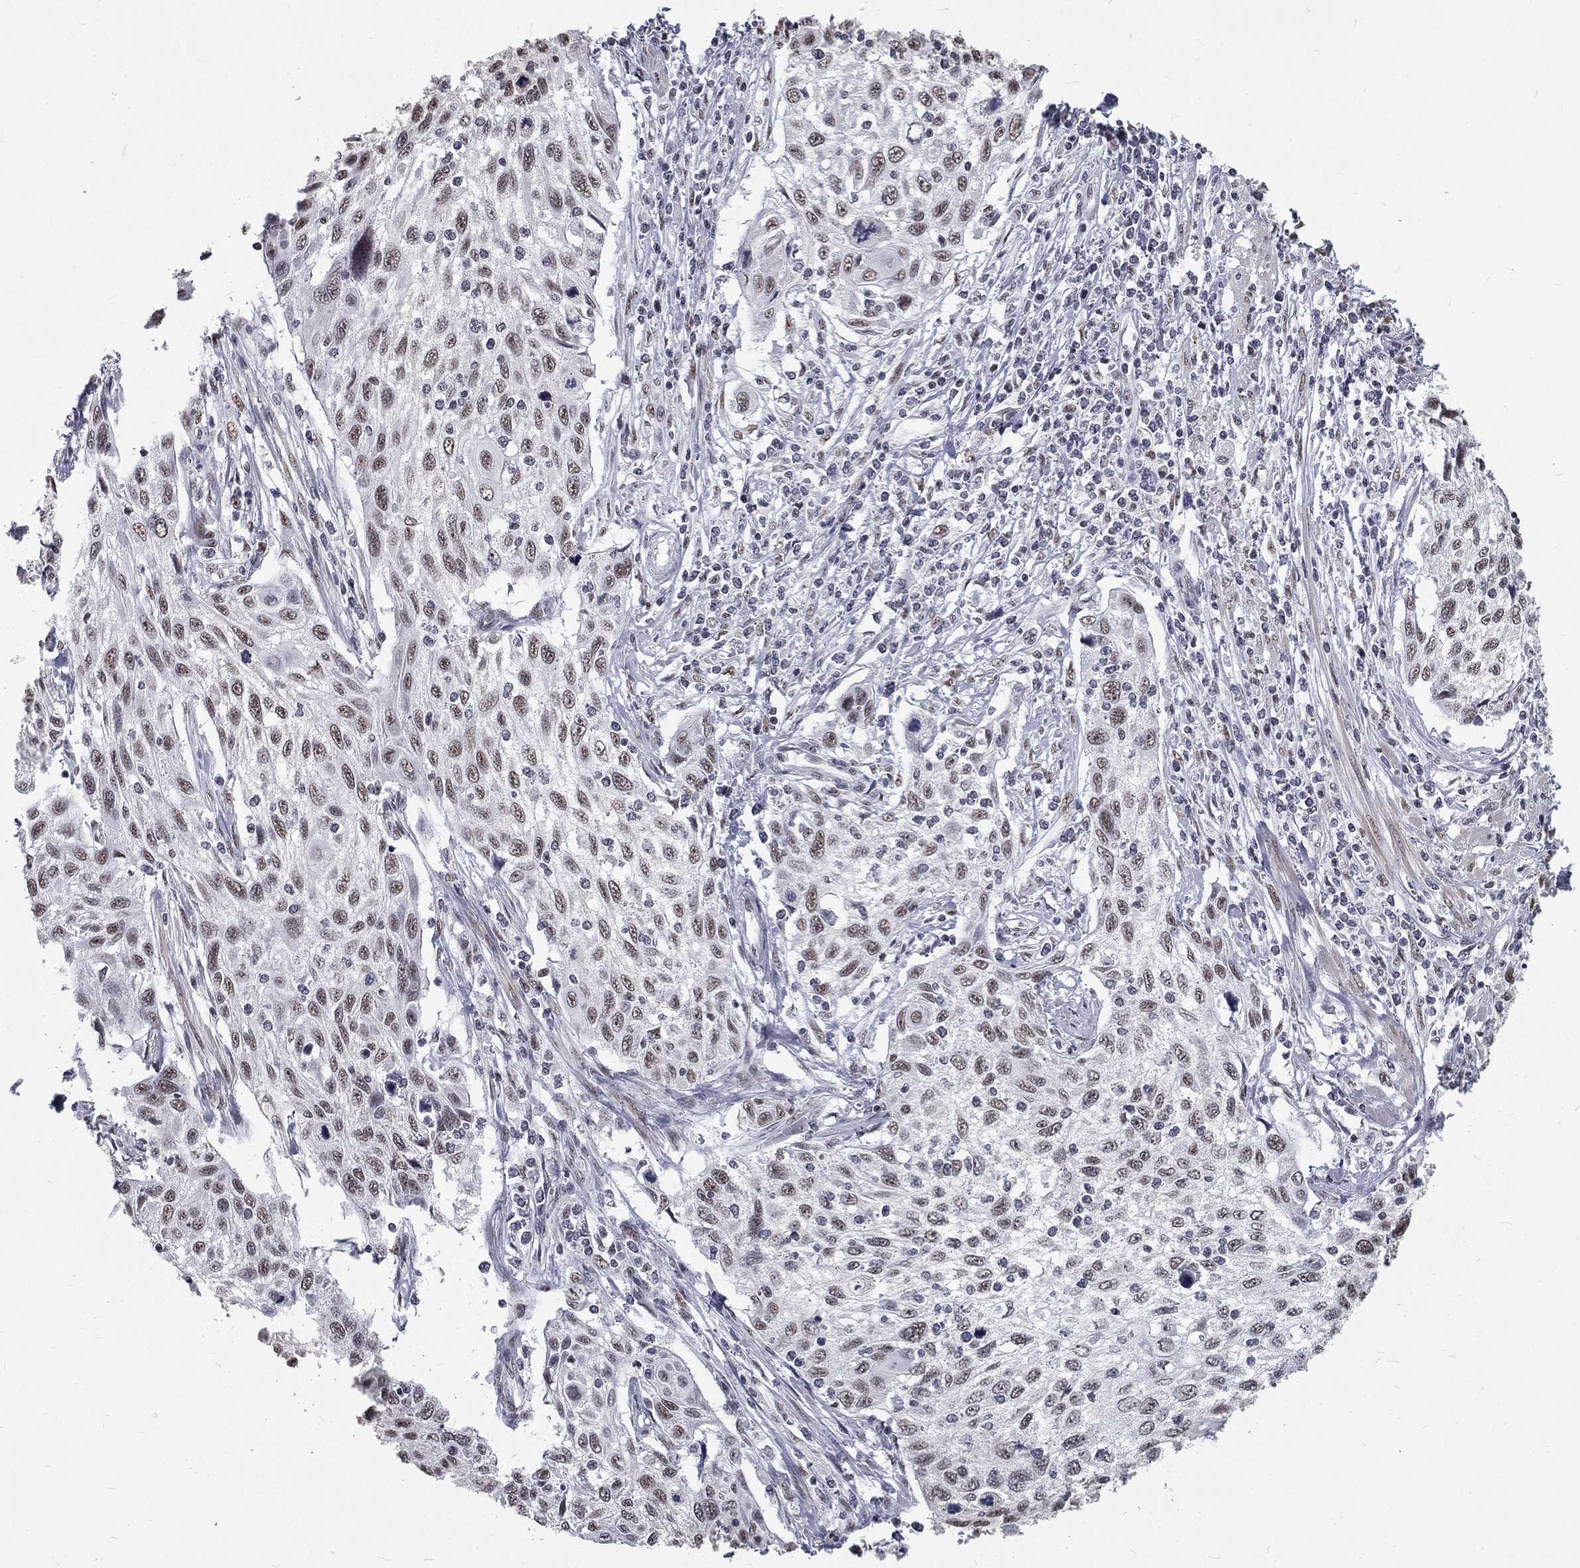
{"staining": {"intensity": "weak", "quantity": "25%-75%", "location": "nuclear"}, "tissue": "cervical cancer", "cell_type": "Tumor cells", "image_type": "cancer", "snomed": [{"axis": "morphology", "description": "Squamous cell carcinoma, NOS"}, {"axis": "topography", "description": "Cervix"}], "caption": "Immunohistochemical staining of human cervical cancer (squamous cell carcinoma) reveals low levels of weak nuclear protein positivity in about 25%-75% of tumor cells.", "gene": "SNORC", "patient": {"sex": "female", "age": 70}}